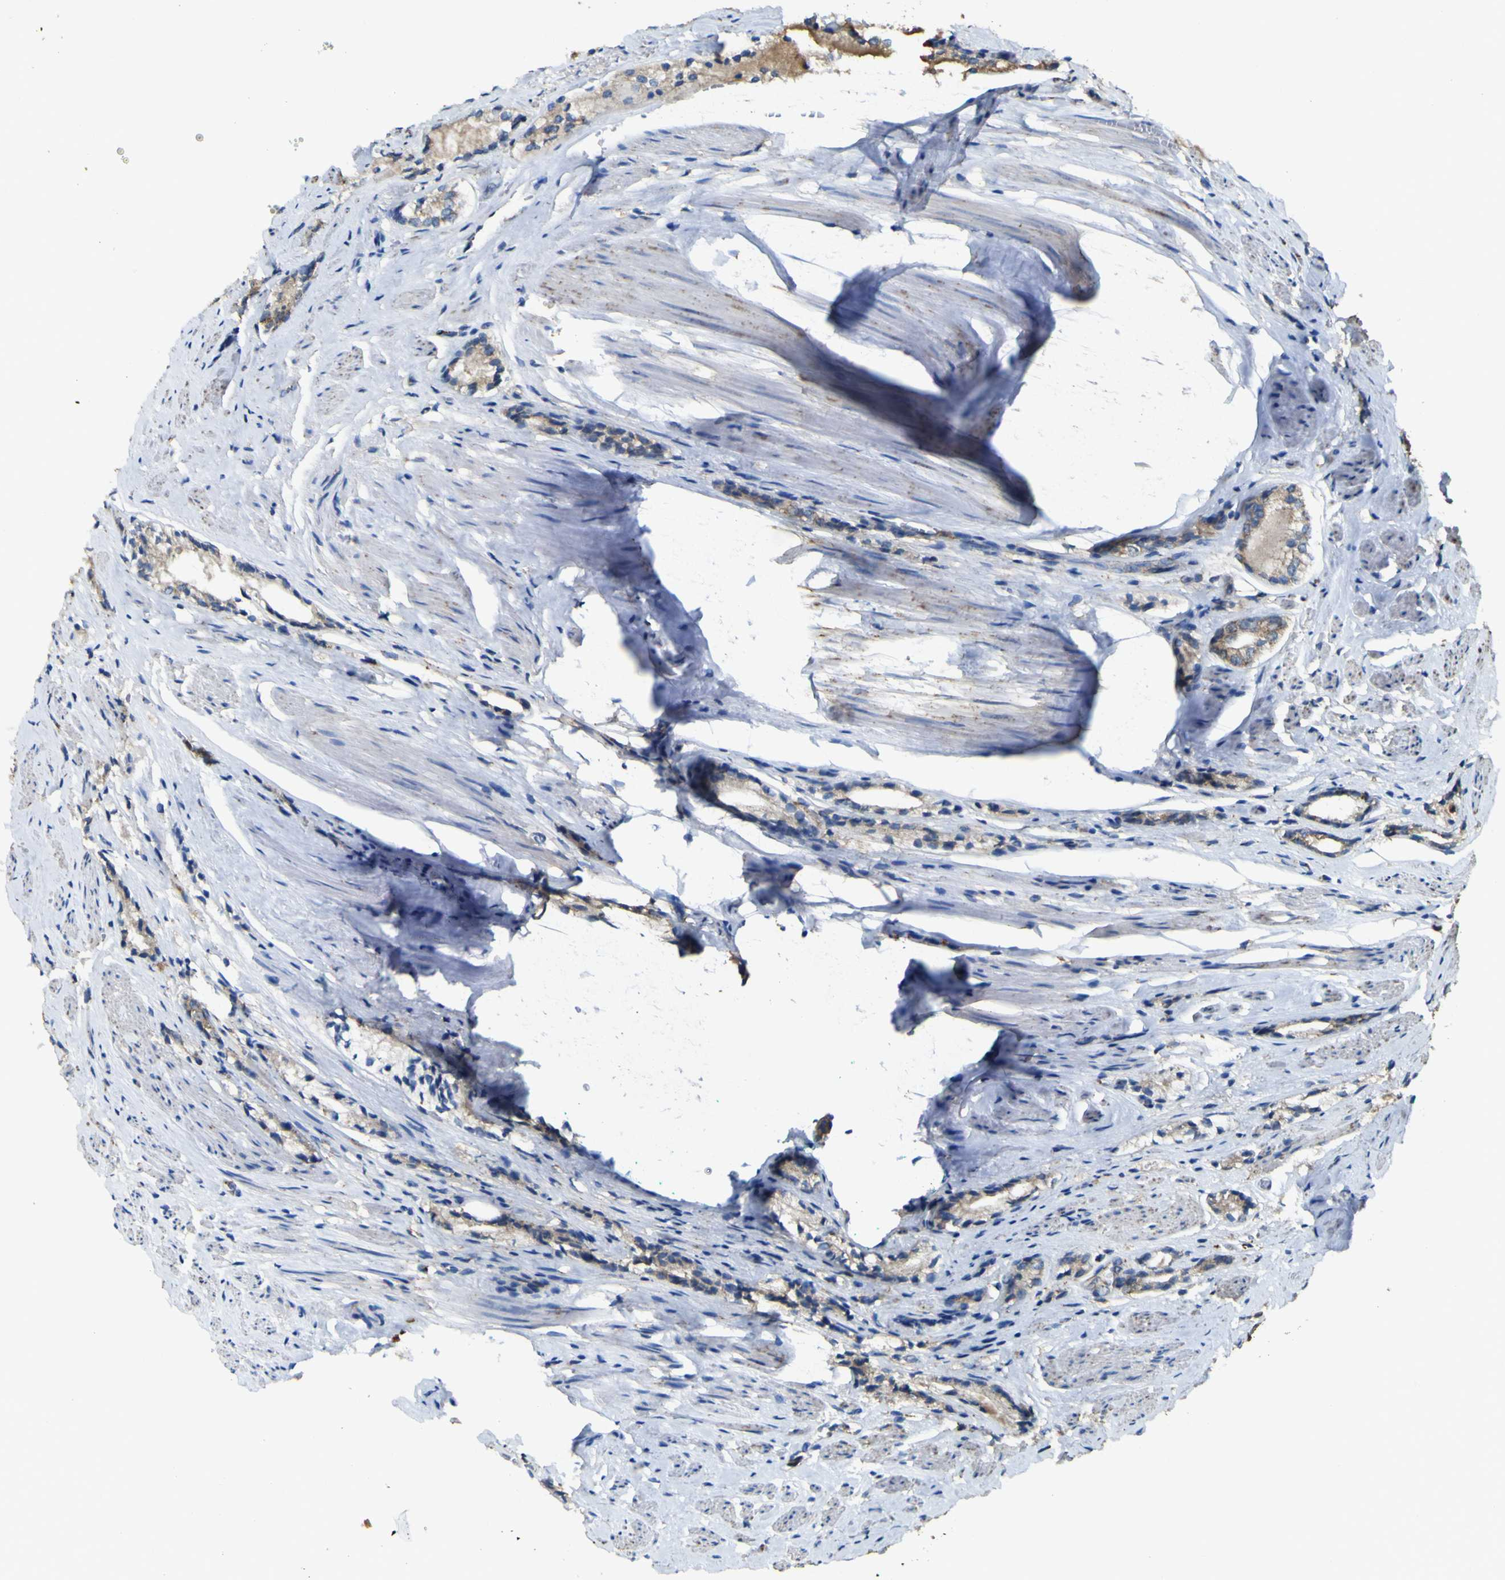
{"staining": {"intensity": "moderate", "quantity": ">75%", "location": "cytoplasmic/membranous"}, "tissue": "prostate cancer", "cell_type": "Tumor cells", "image_type": "cancer", "snomed": [{"axis": "morphology", "description": "Adenocarcinoma, Low grade"}, {"axis": "topography", "description": "Prostate"}], "caption": "The photomicrograph exhibits a brown stain indicating the presence of a protein in the cytoplasmic/membranous of tumor cells in prostate cancer. (IHC, brightfield microscopy, high magnification).", "gene": "ACSL3", "patient": {"sex": "male", "age": 60}}